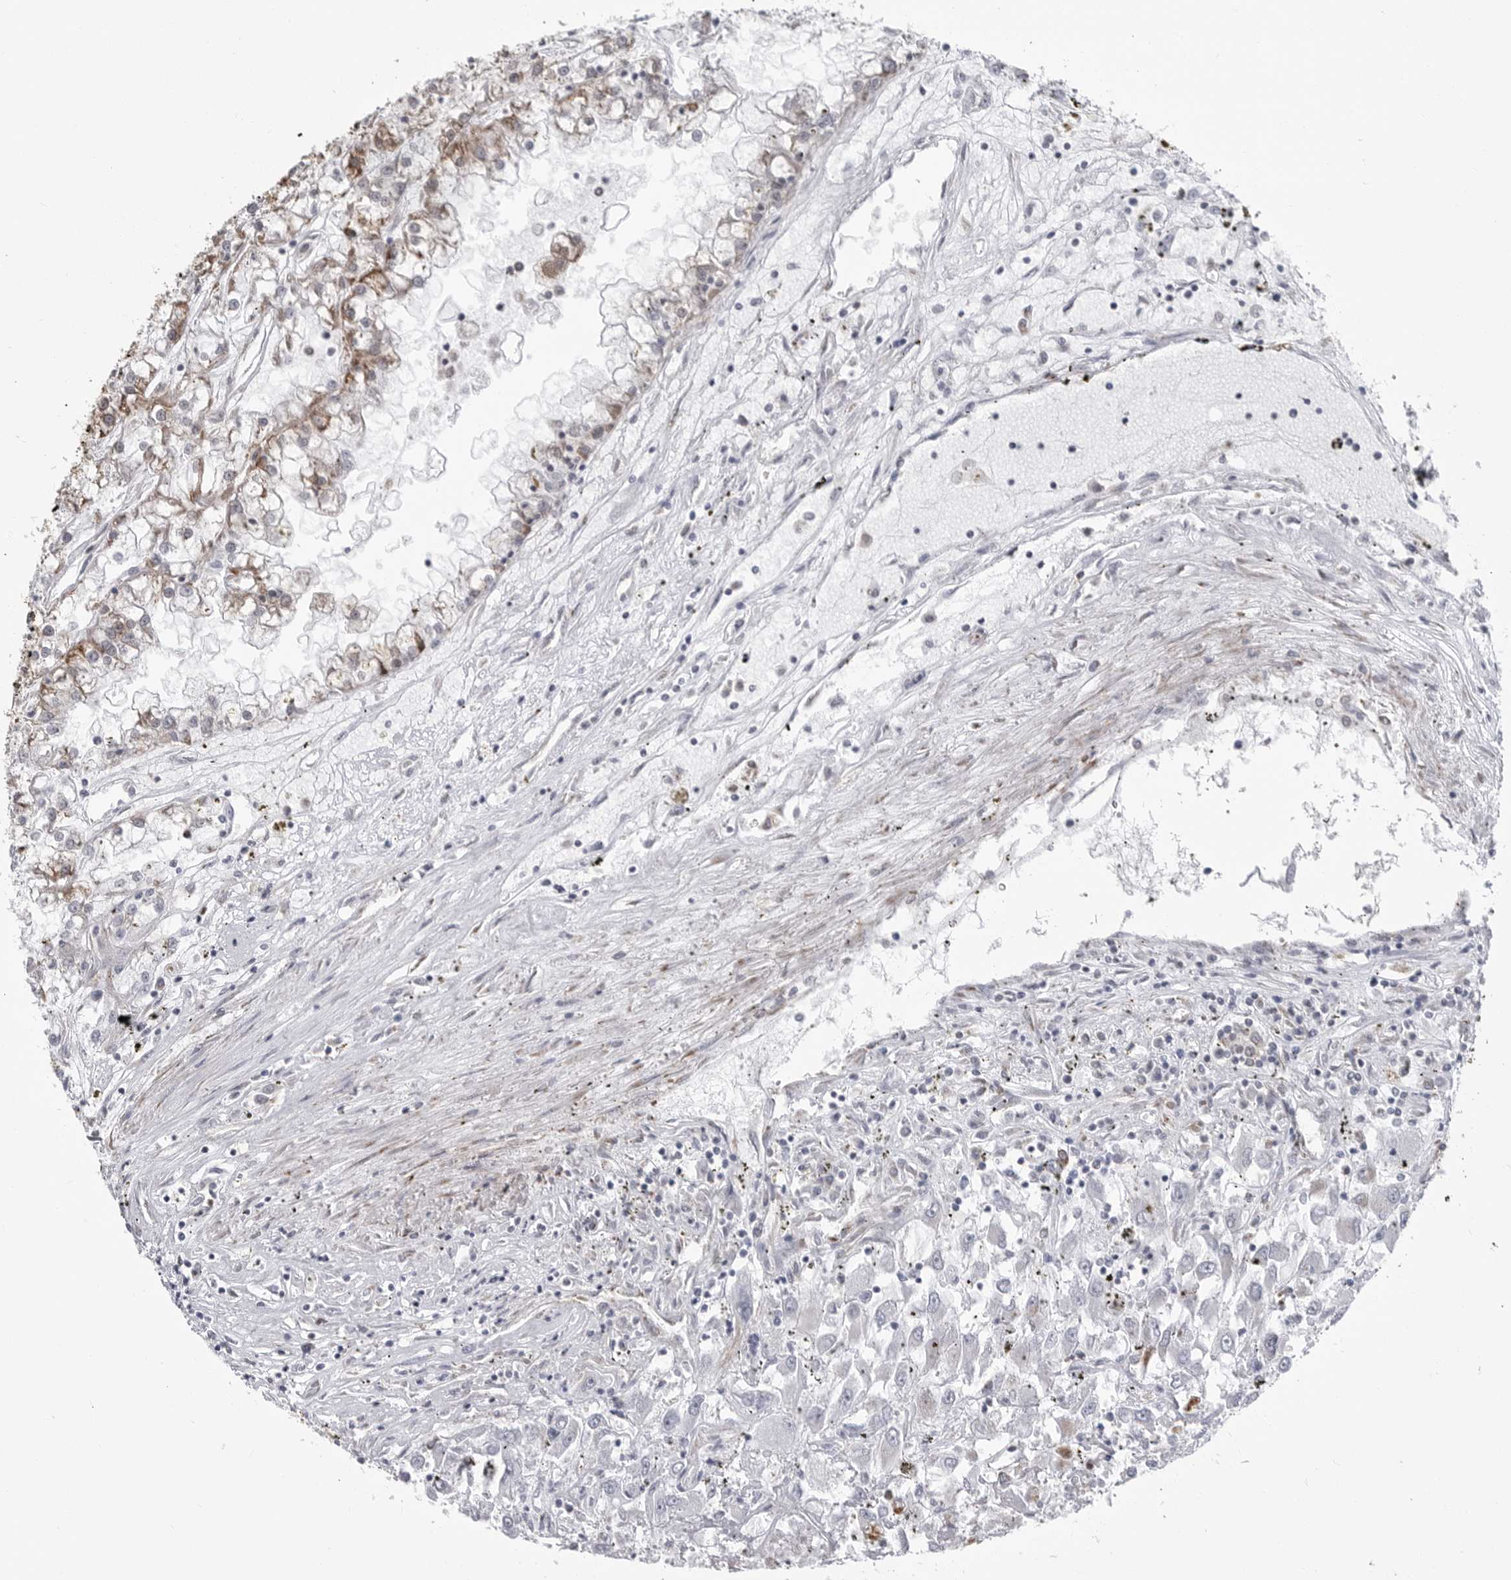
{"staining": {"intensity": "weak", "quantity": "<25%", "location": "cytoplasmic/membranous"}, "tissue": "renal cancer", "cell_type": "Tumor cells", "image_type": "cancer", "snomed": [{"axis": "morphology", "description": "Adenocarcinoma, NOS"}, {"axis": "topography", "description": "Kidney"}], "caption": "An immunohistochemistry (IHC) photomicrograph of renal adenocarcinoma is shown. There is no staining in tumor cells of renal adenocarcinoma.", "gene": "FH", "patient": {"sex": "female", "age": 52}}